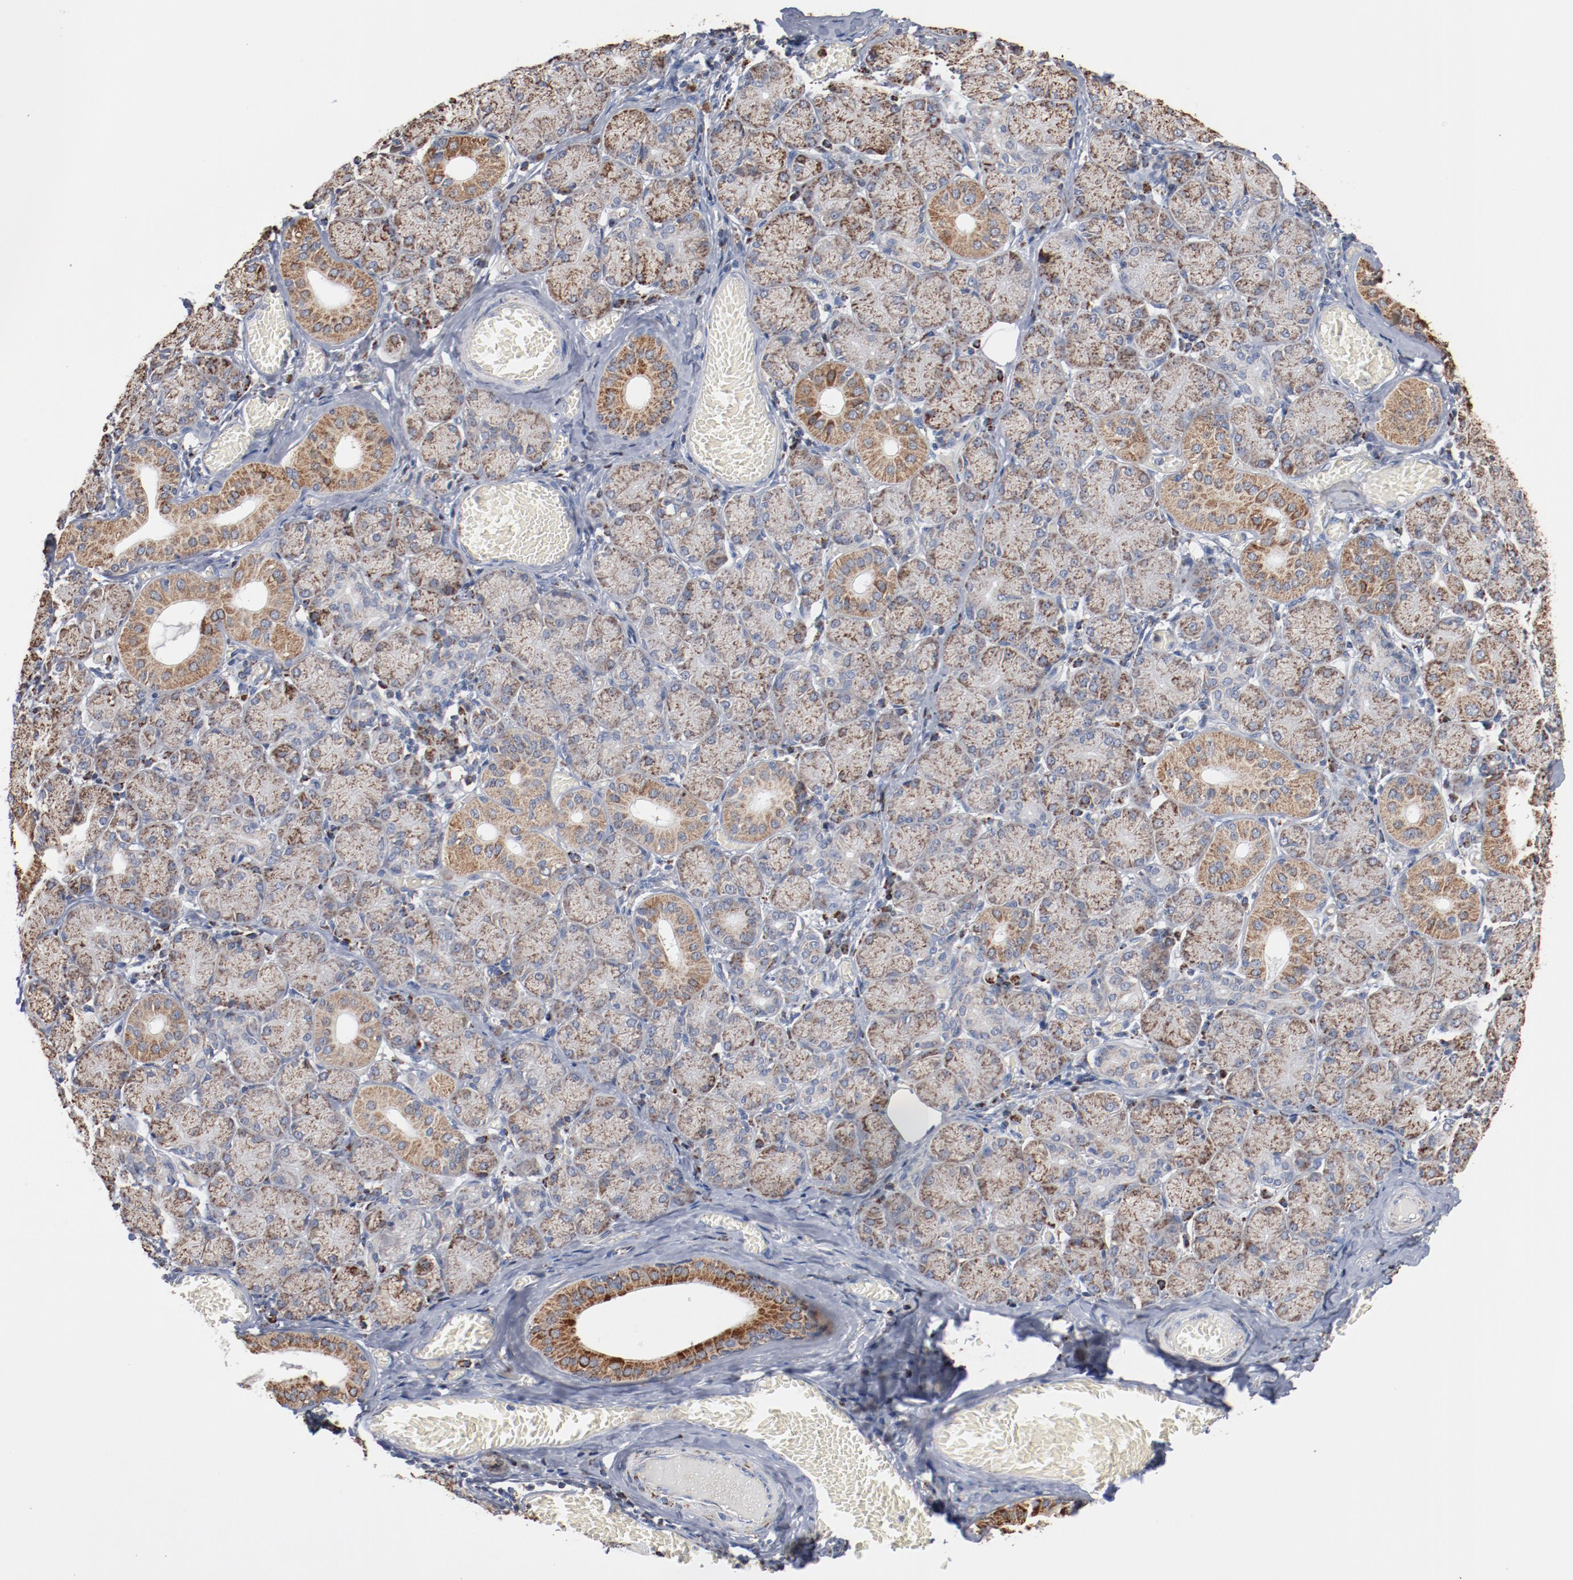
{"staining": {"intensity": "moderate", "quantity": ">75%", "location": "cytoplasmic/membranous"}, "tissue": "salivary gland", "cell_type": "Glandular cells", "image_type": "normal", "snomed": [{"axis": "morphology", "description": "Normal tissue, NOS"}, {"axis": "topography", "description": "Salivary gland"}], "caption": "Immunohistochemistry of unremarkable human salivary gland displays medium levels of moderate cytoplasmic/membranous expression in about >75% of glandular cells. (DAB (3,3'-diaminobenzidine) IHC with brightfield microscopy, high magnification).", "gene": "NDUFS4", "patient": {"sex": "female", "age": 24}}